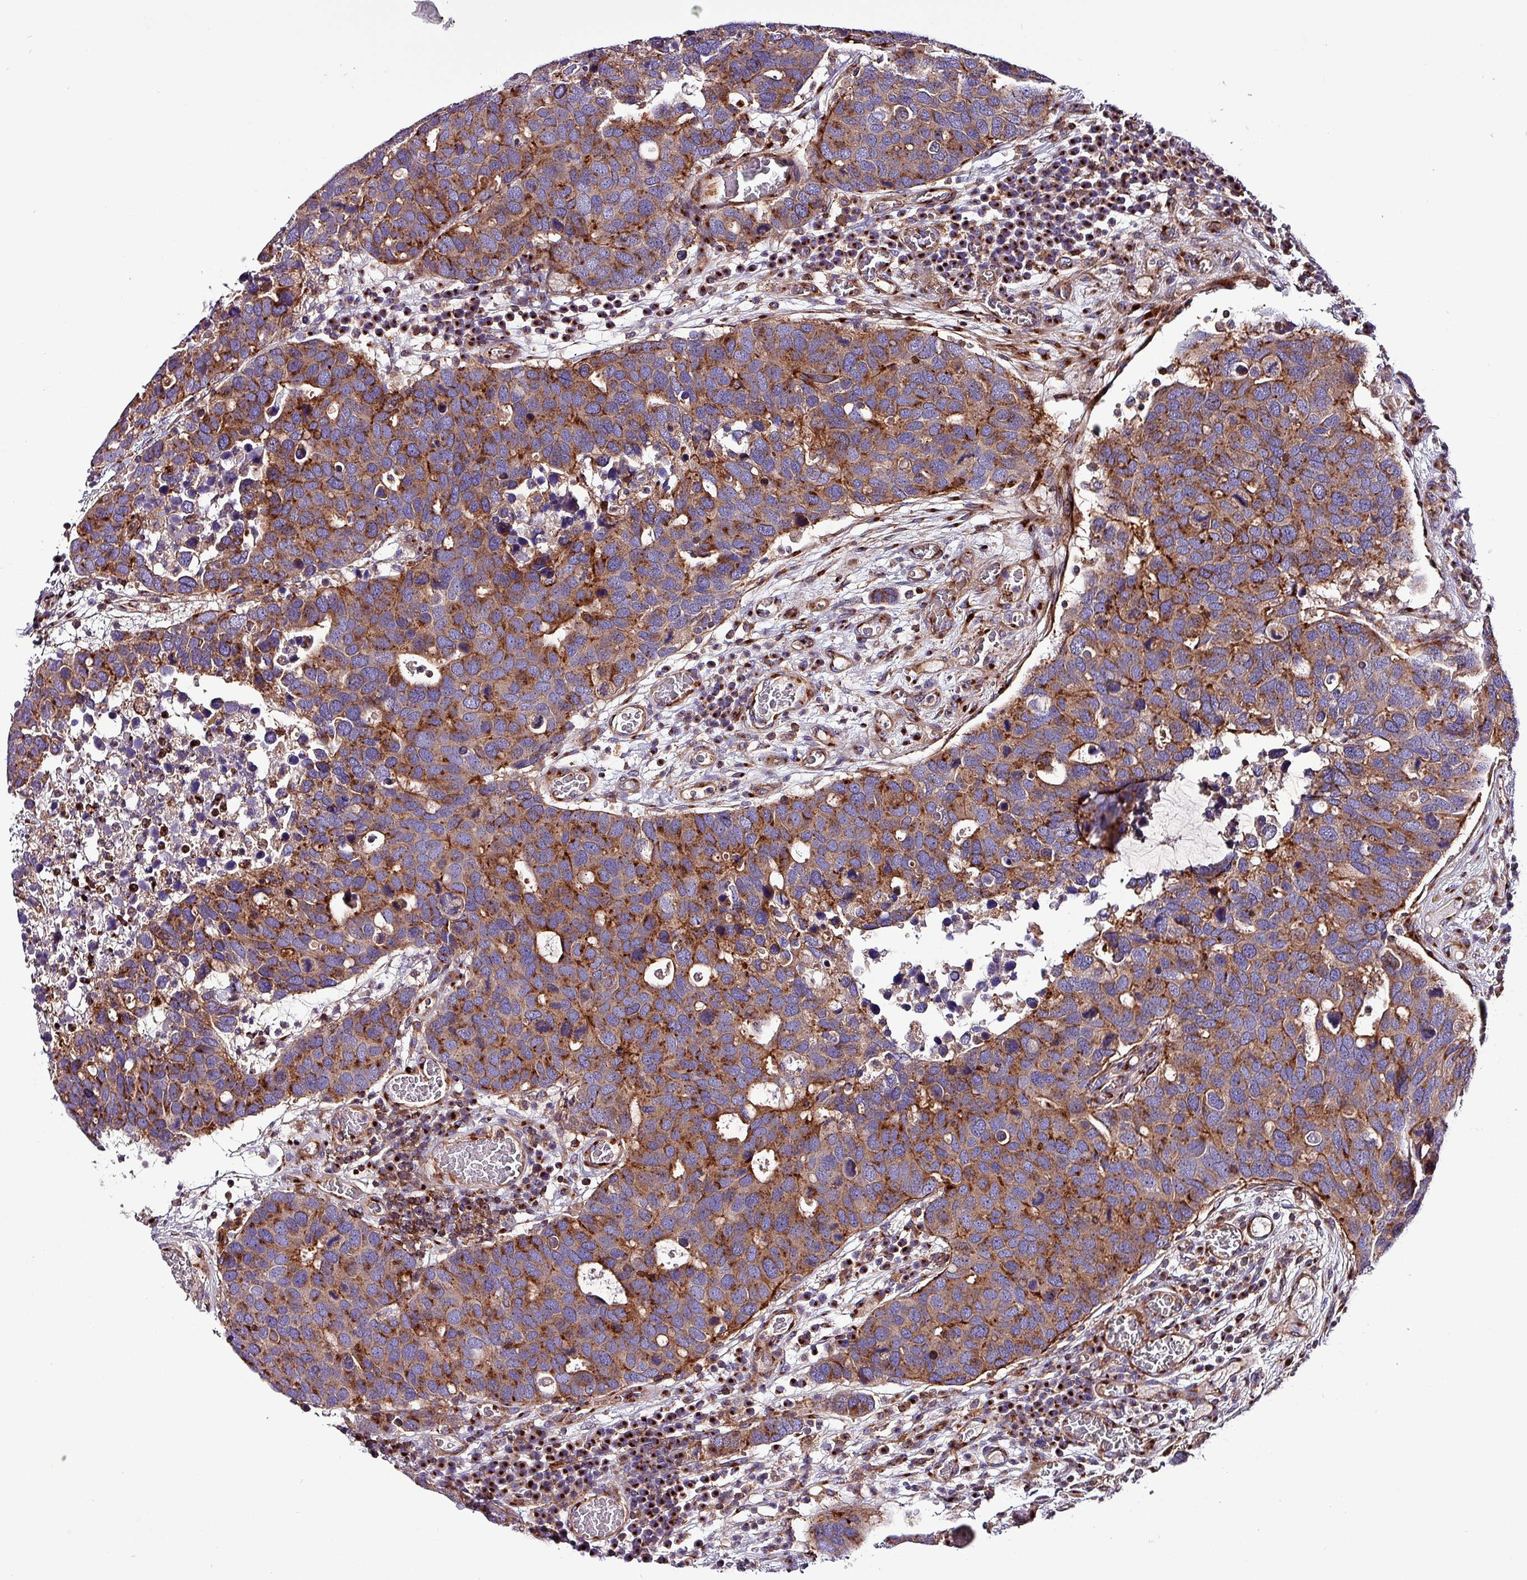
{"staining": {"intensity": "moderate", "quantity": ">75%", "location": "cytoplasmic/membranous"}, "tissue": "breast cancer", "cell_type": "Tumor cells", "image_type": "cancer", "snomed": [{"axis": "morphology", "description": "Duct carcinoma"}, {"axis": "topography", "description": "Breast"}], "caption": "Immunohistochemistry (IHC) staining of breast cancer (intraductal carcinoma), which shows medium levels of moderate cytoplasmic/membranous positivity in about >75% of tumor cells indicating moderate cytoplasmic/membranous protein staining. The staining was performed using DAB (3,3'-diaminobenzidine) (brown) for protein detection and nuclei were counterstained in hematoxylin (blue).", "gene": "VAMP4", "patient": {"sex": "female", "age": 83}}